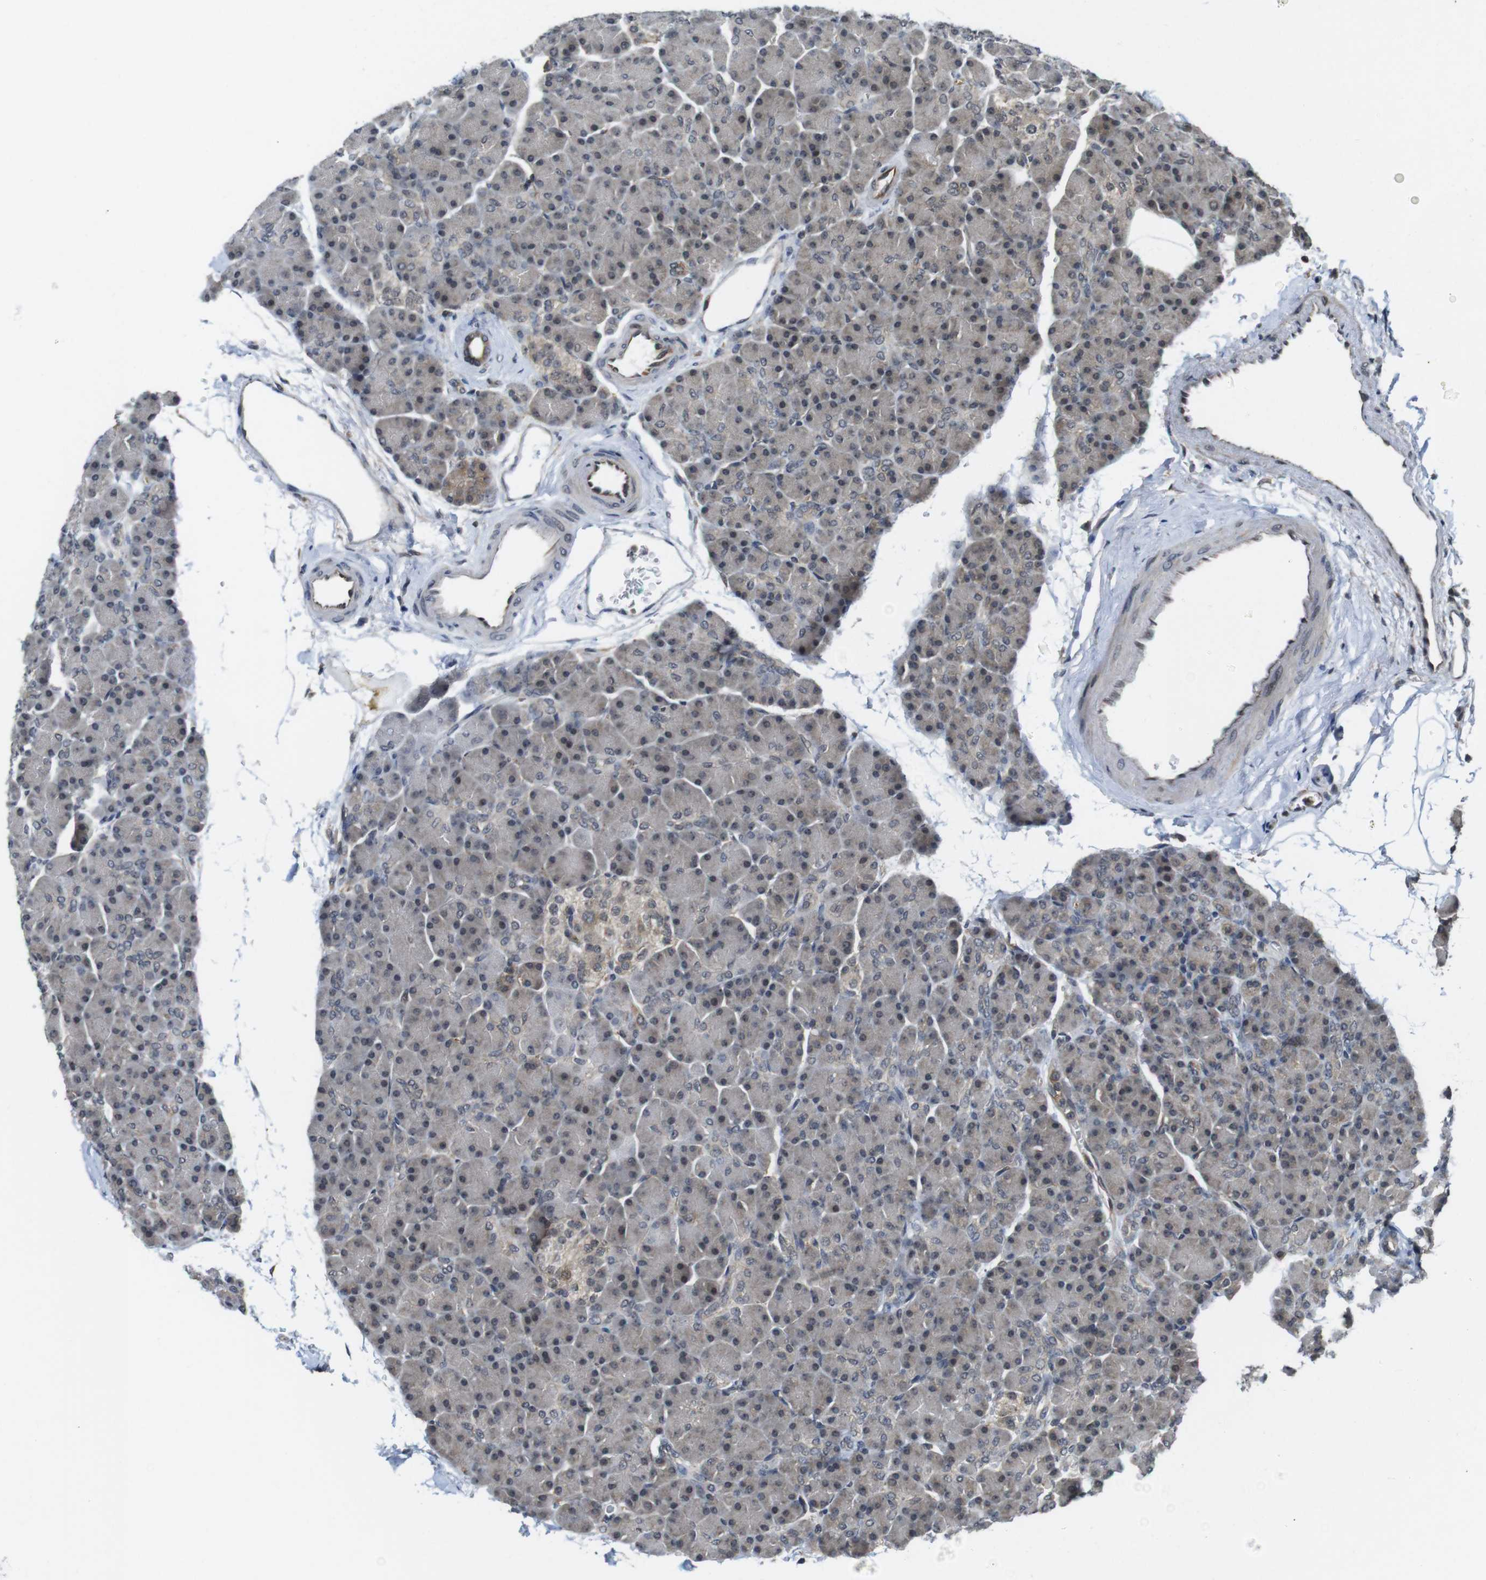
{"staining": {"intensity": "weak", "quantity": "25%-75%", "location": "cytoplasmic/membranous"}, "tissue": "pancreas", "cell_type": "Exocrine glandular cells", "image_type": "normal", "snomed": [{"axis": "morphology", "description": "Normal tissue, NOS"}, {"axis": "topography", "description": "Pancreas"}], "caption": "The micrograph reveals immunohistochemical staining of normal pancreas. There is weak cytoplasmic/membranous positivity is appreciated in about 25%-75% of exocrine glandular cells.", "gene": "CC2D1A", "patient": {"sex": "female", "age": 43}}